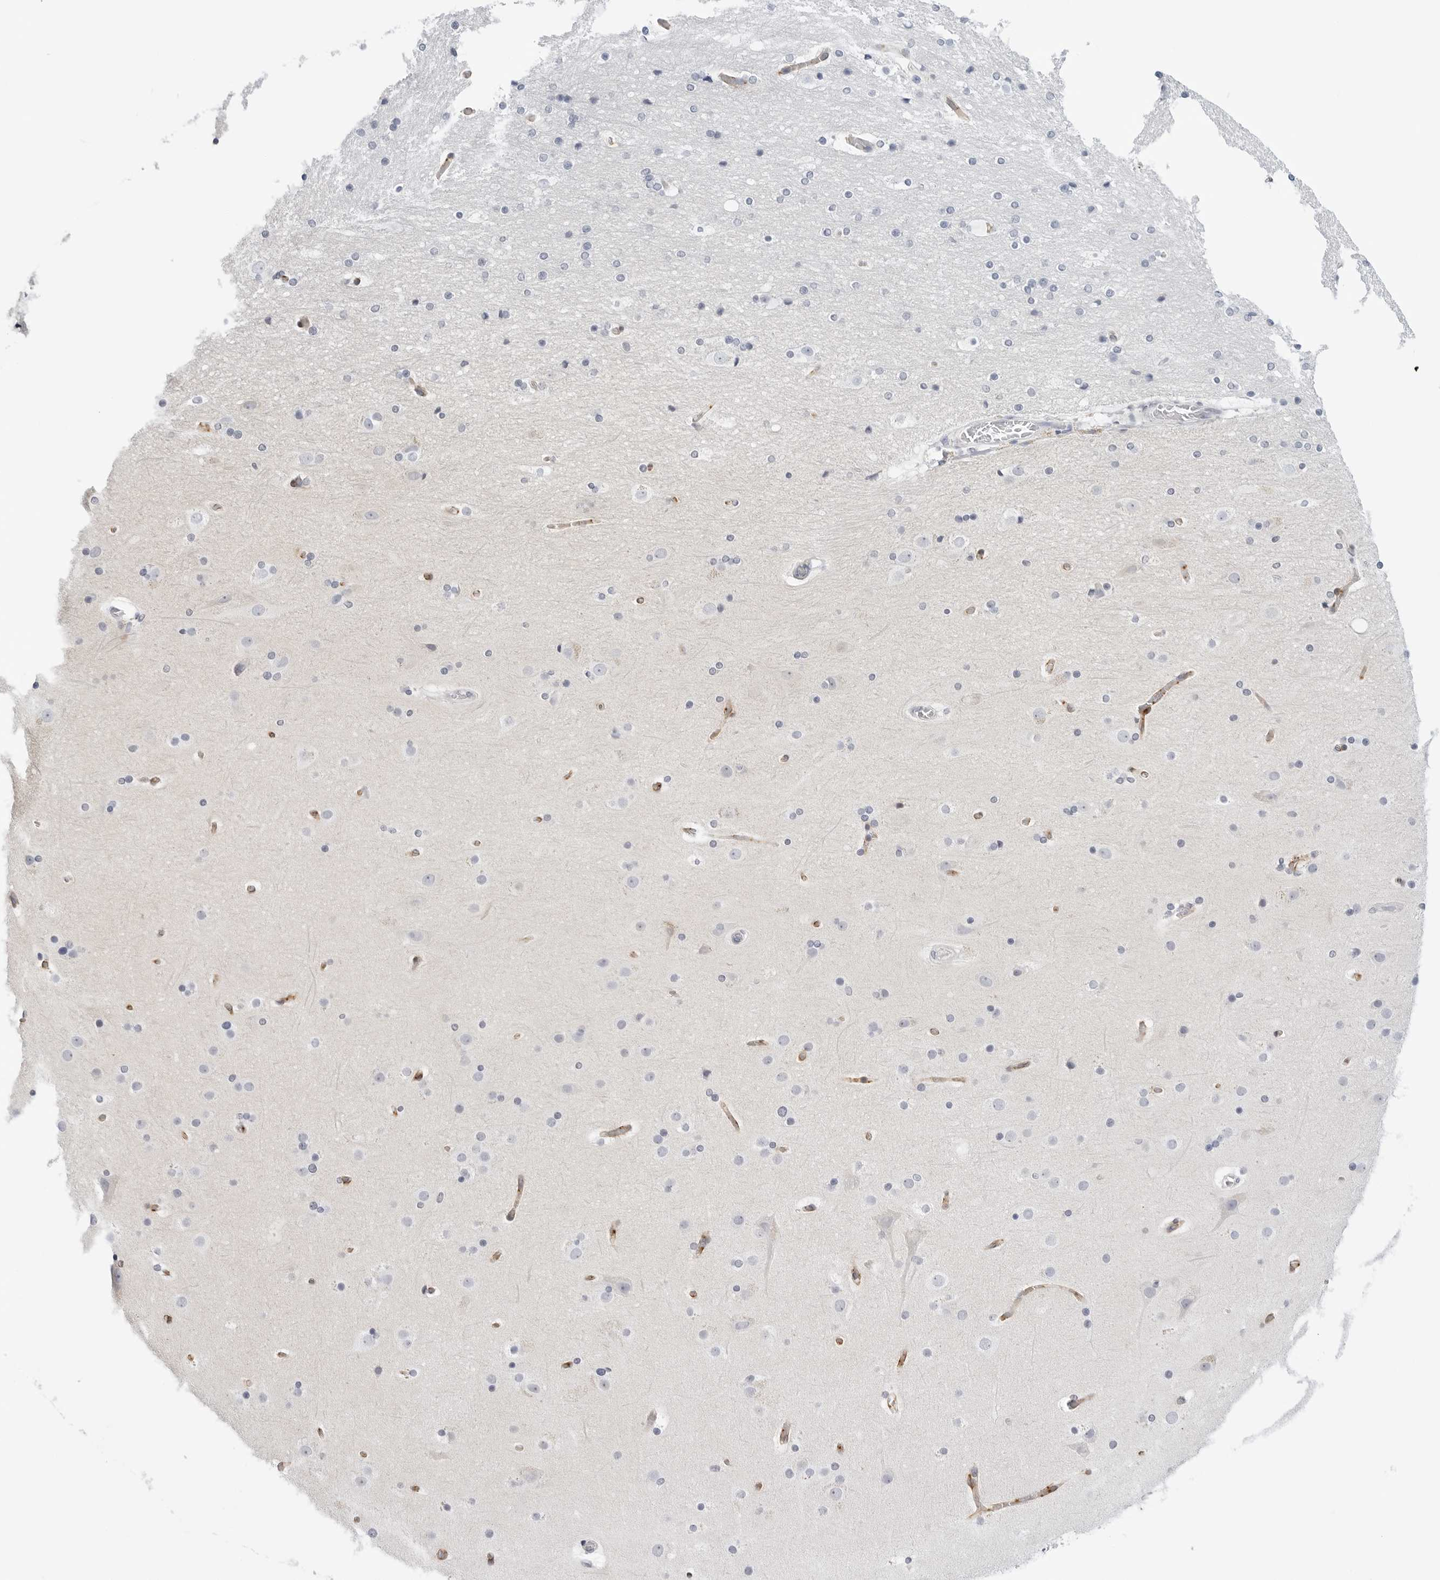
{"staining": {"intensity": "moderate", "quantity": "25%-75%", "location": "cytoplasmic/membranous"}, "tissue": "cerebral cortex", "cell_type": "Endothelial cells", "image_type": "normal", "snomed": [{"axis": "morphology", "description": "Normal tissue, NOS"}, {"axis": "topography", "description": "Cerebral cortex"}], "caption": "Protein expression analysis of benign cerebral cortex reveals moderate cytoplasmic/membranous expression in about 25%-75% of endothelial cells. Nuclei are stained in blue.", "gene": "SLC19A1", "patient": {"sex": "male", "age": 57}}